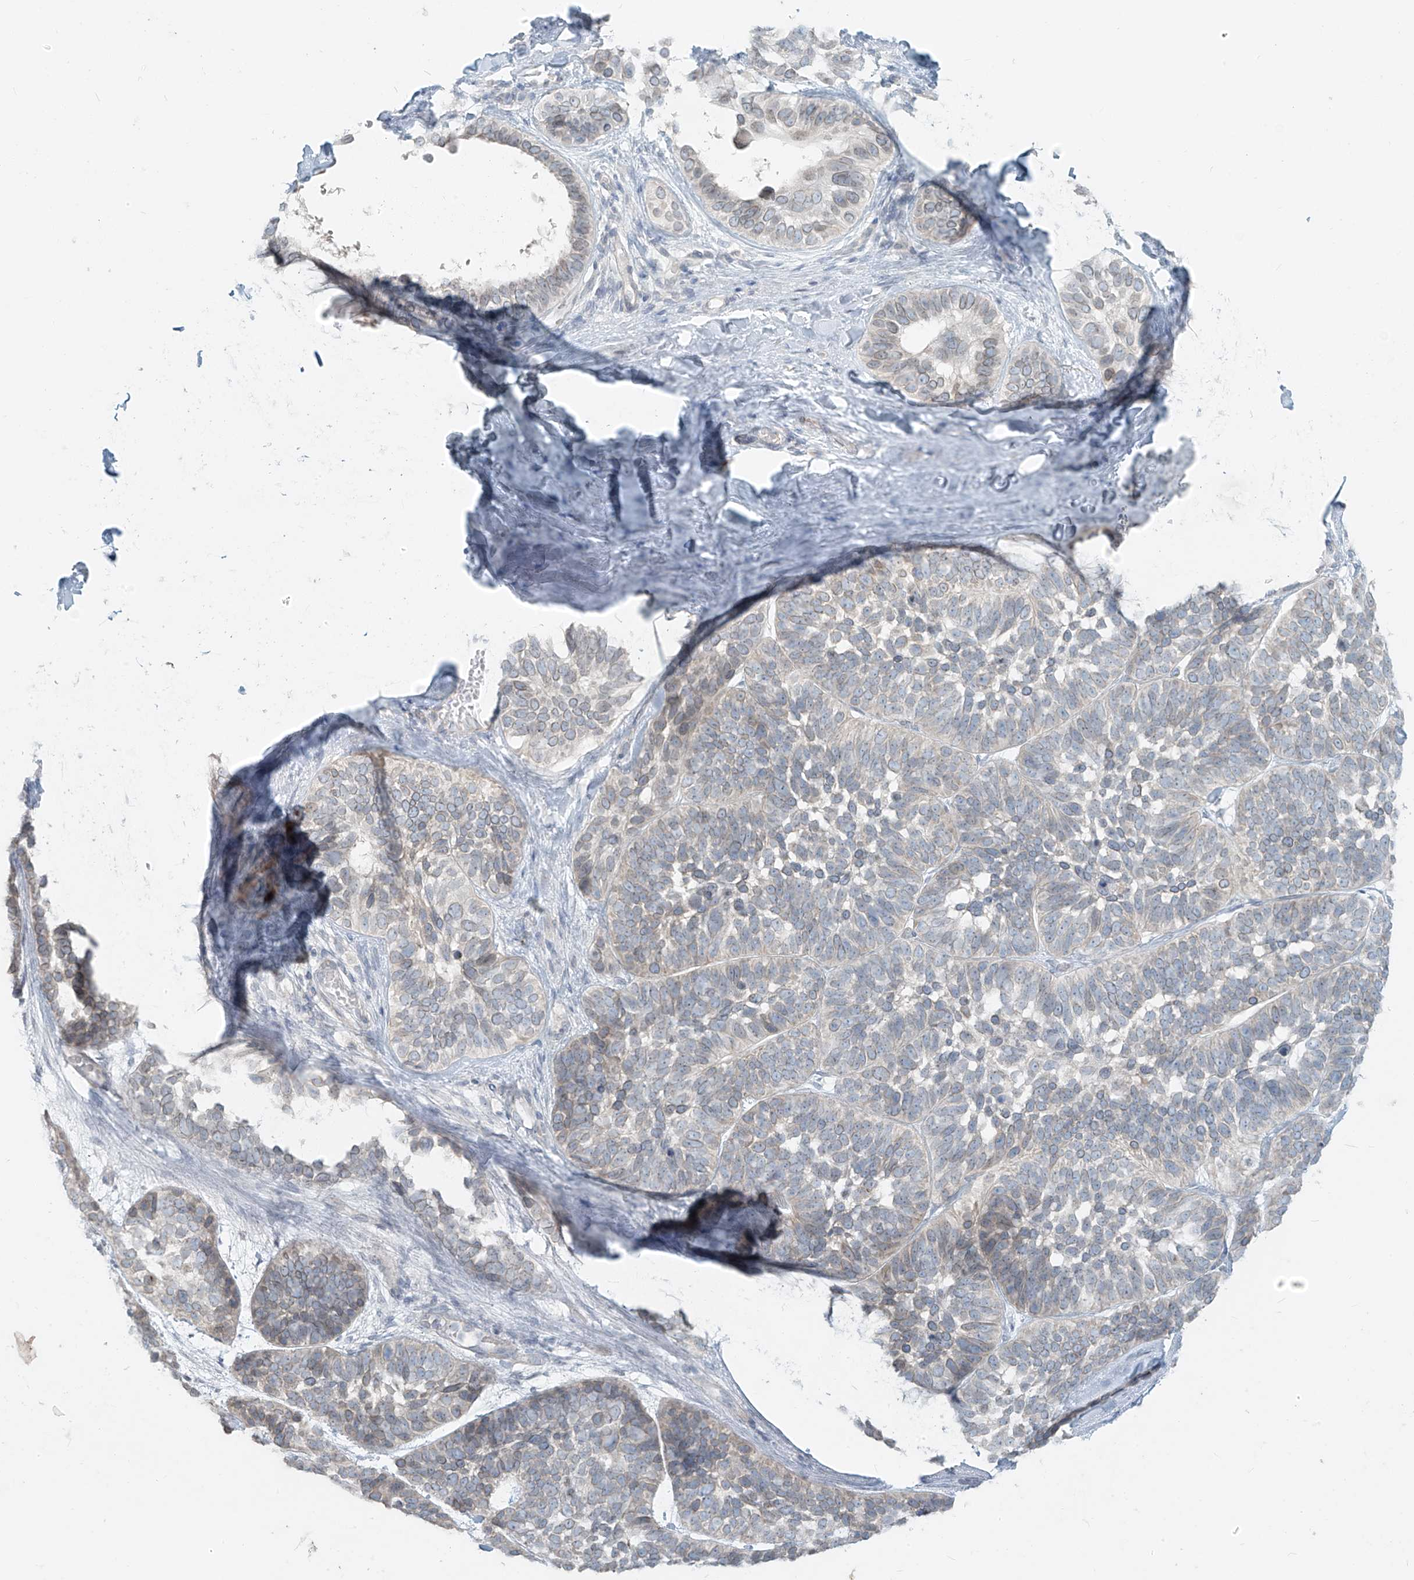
{"staining": {"intensity": "weak", "quantity": "<25%", "location": "cytoplasmic/membranous,nuclear"}, "tissue": "skin cancer", "cell_type": "Tumor cells", "image_type": "cancer", "snomed": [{"axis": "morphology", "description": "Basal cell carcinoma"}, {"axis": "topography", "description": "Skin"}], "caption": "DAB immunohistochemical staining of human skin cancer (basal cell carcinoma) demonstrates no significant positivity in tumor cells. (DAB (3,3'-diaminobenzidine) IHC with hematoxylin counter stain).", "gene": "OSBPL7", "patient": {"sex": "male", "age": 62}}